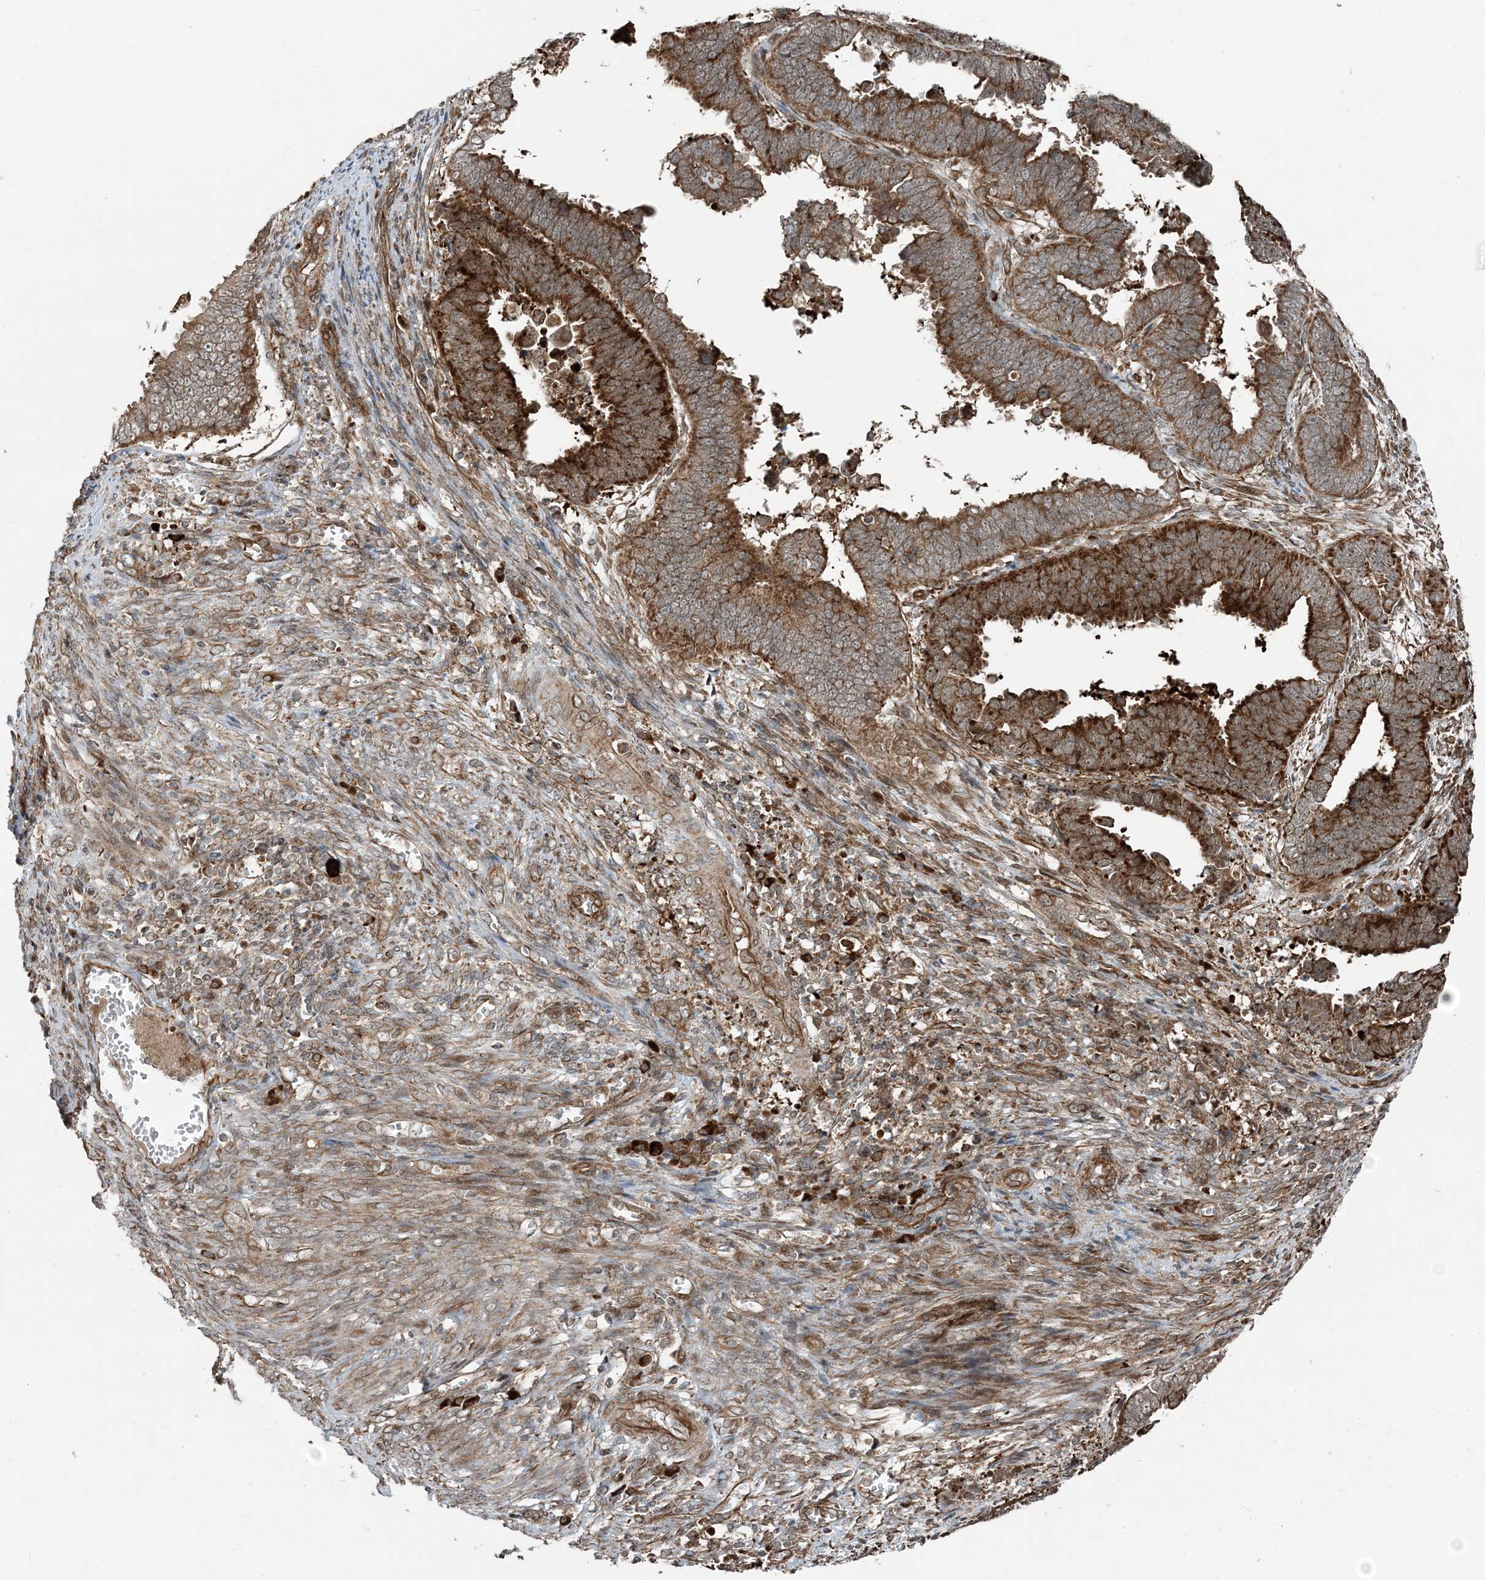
{"staining": {"intensity": "strong", "quantity": ">75%", "location": "cytoplasmic/membranous"}, "tissue": "endometrial cancer", "cell_type": "Tumor cells", "image_type": "cancer", "snomed": [{"axis": "morphology", "description": "Adenocarcinoma, NOS"}, {"axis": "topography", "description": "Endometrium"}], "caption": "The photomicrograph reveals staining of endometrial cancer, revealing strong cytoplasmic/membranous protein expression (brown color) within tumor cells. (IHC, brightfield microscopy, high magnification).", "gene": "EDEM2", "patient": {"sex": "female", "age": 75}}